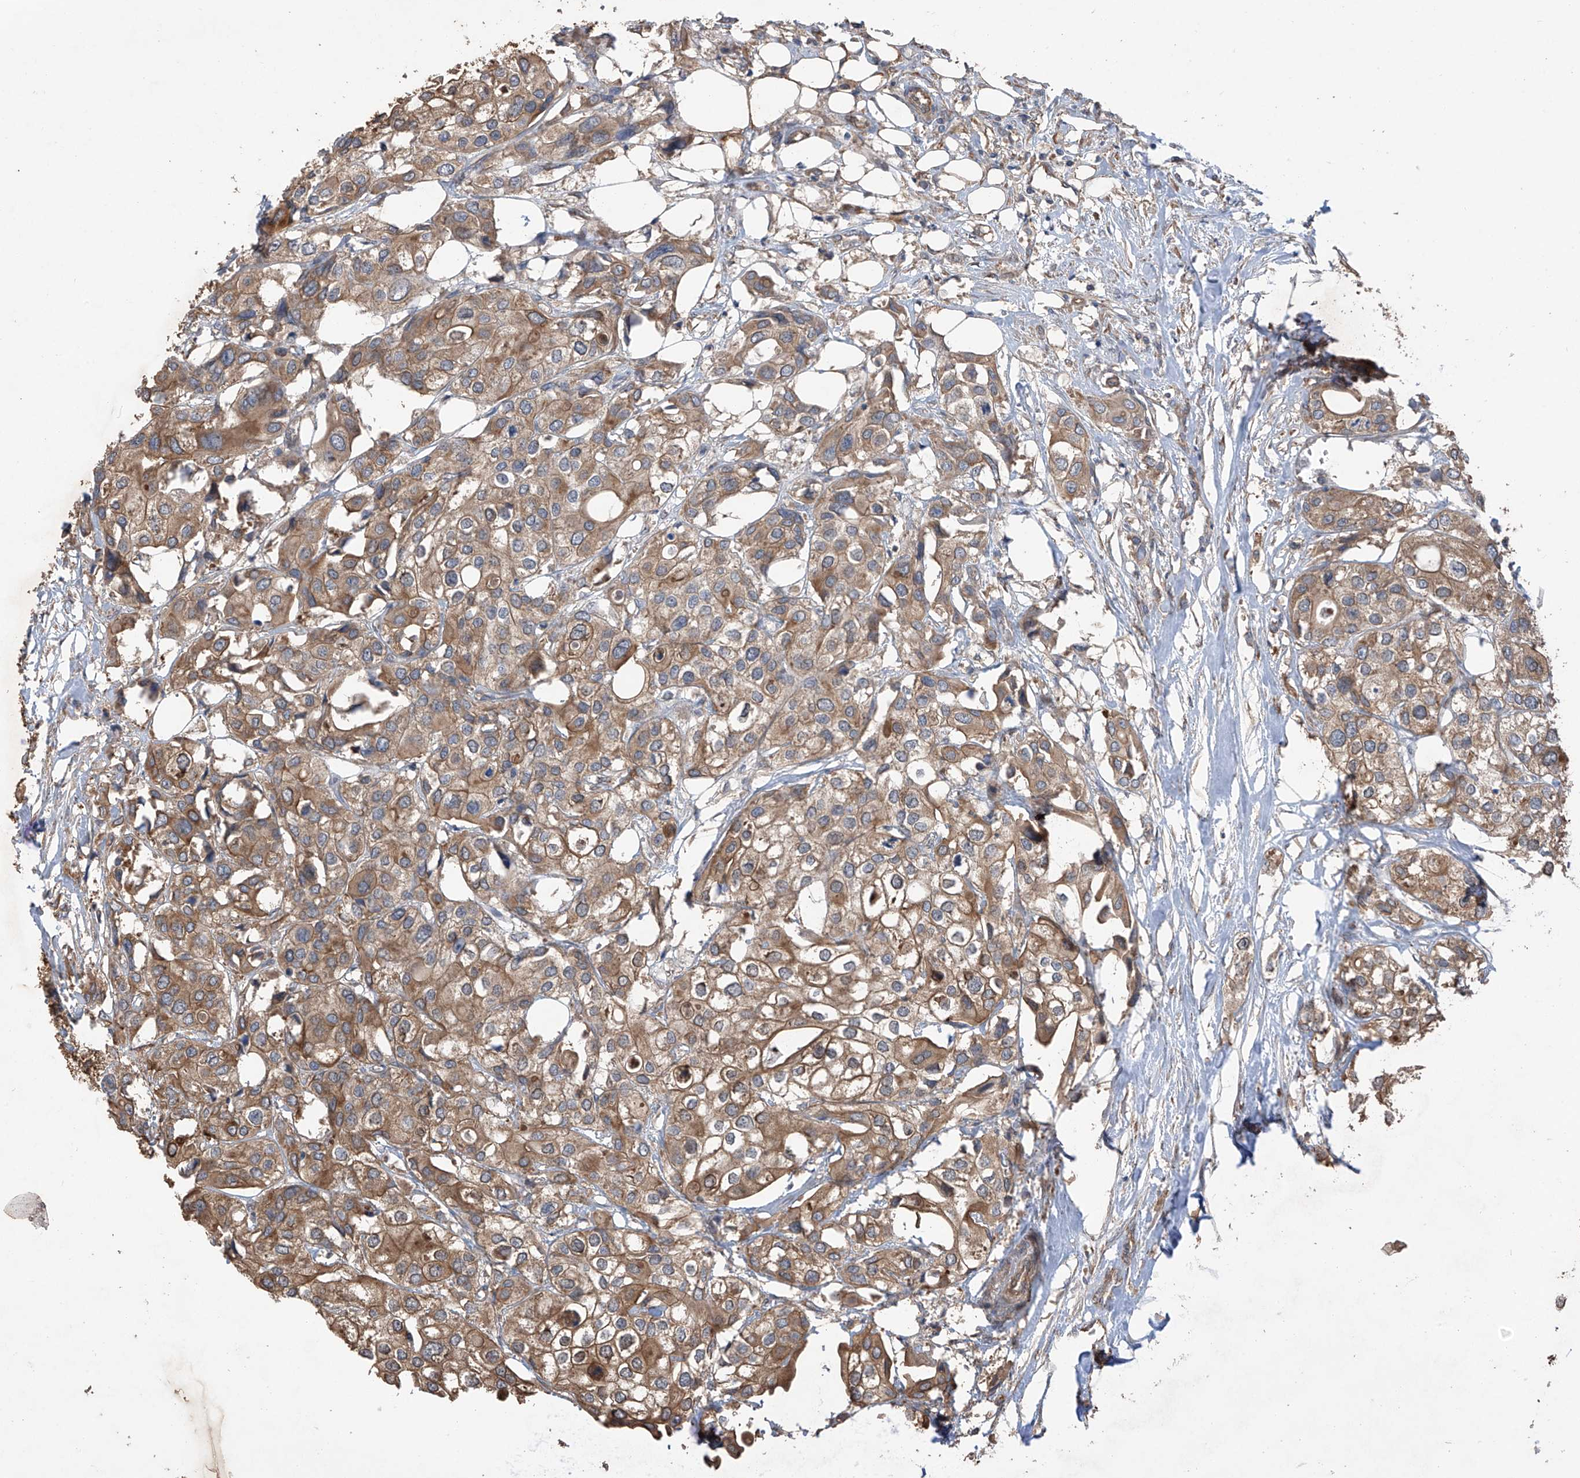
{"staining": {"intensity": "moderate", "quantity": ">75%", "location": "cytoplasmic/membranous"}, "tissue": "urothelial cancer", "cell_type": "Tumor cells", "image_type": "cancer", "snomed": [{"axis": "morphology", "description": "Urothelial carcinoma, High grade"}, {"axis": "topography", "description": "Urinary bladder"}], "caption": "This is an image of immunohistochemistry staining of urothelial carcinoma (high-grade), which shows moderate expression in the cytoplasmic/membranous of tumor cells.", "gene": "AGBL5", "patient": {"sex": "male", "age": 64}}